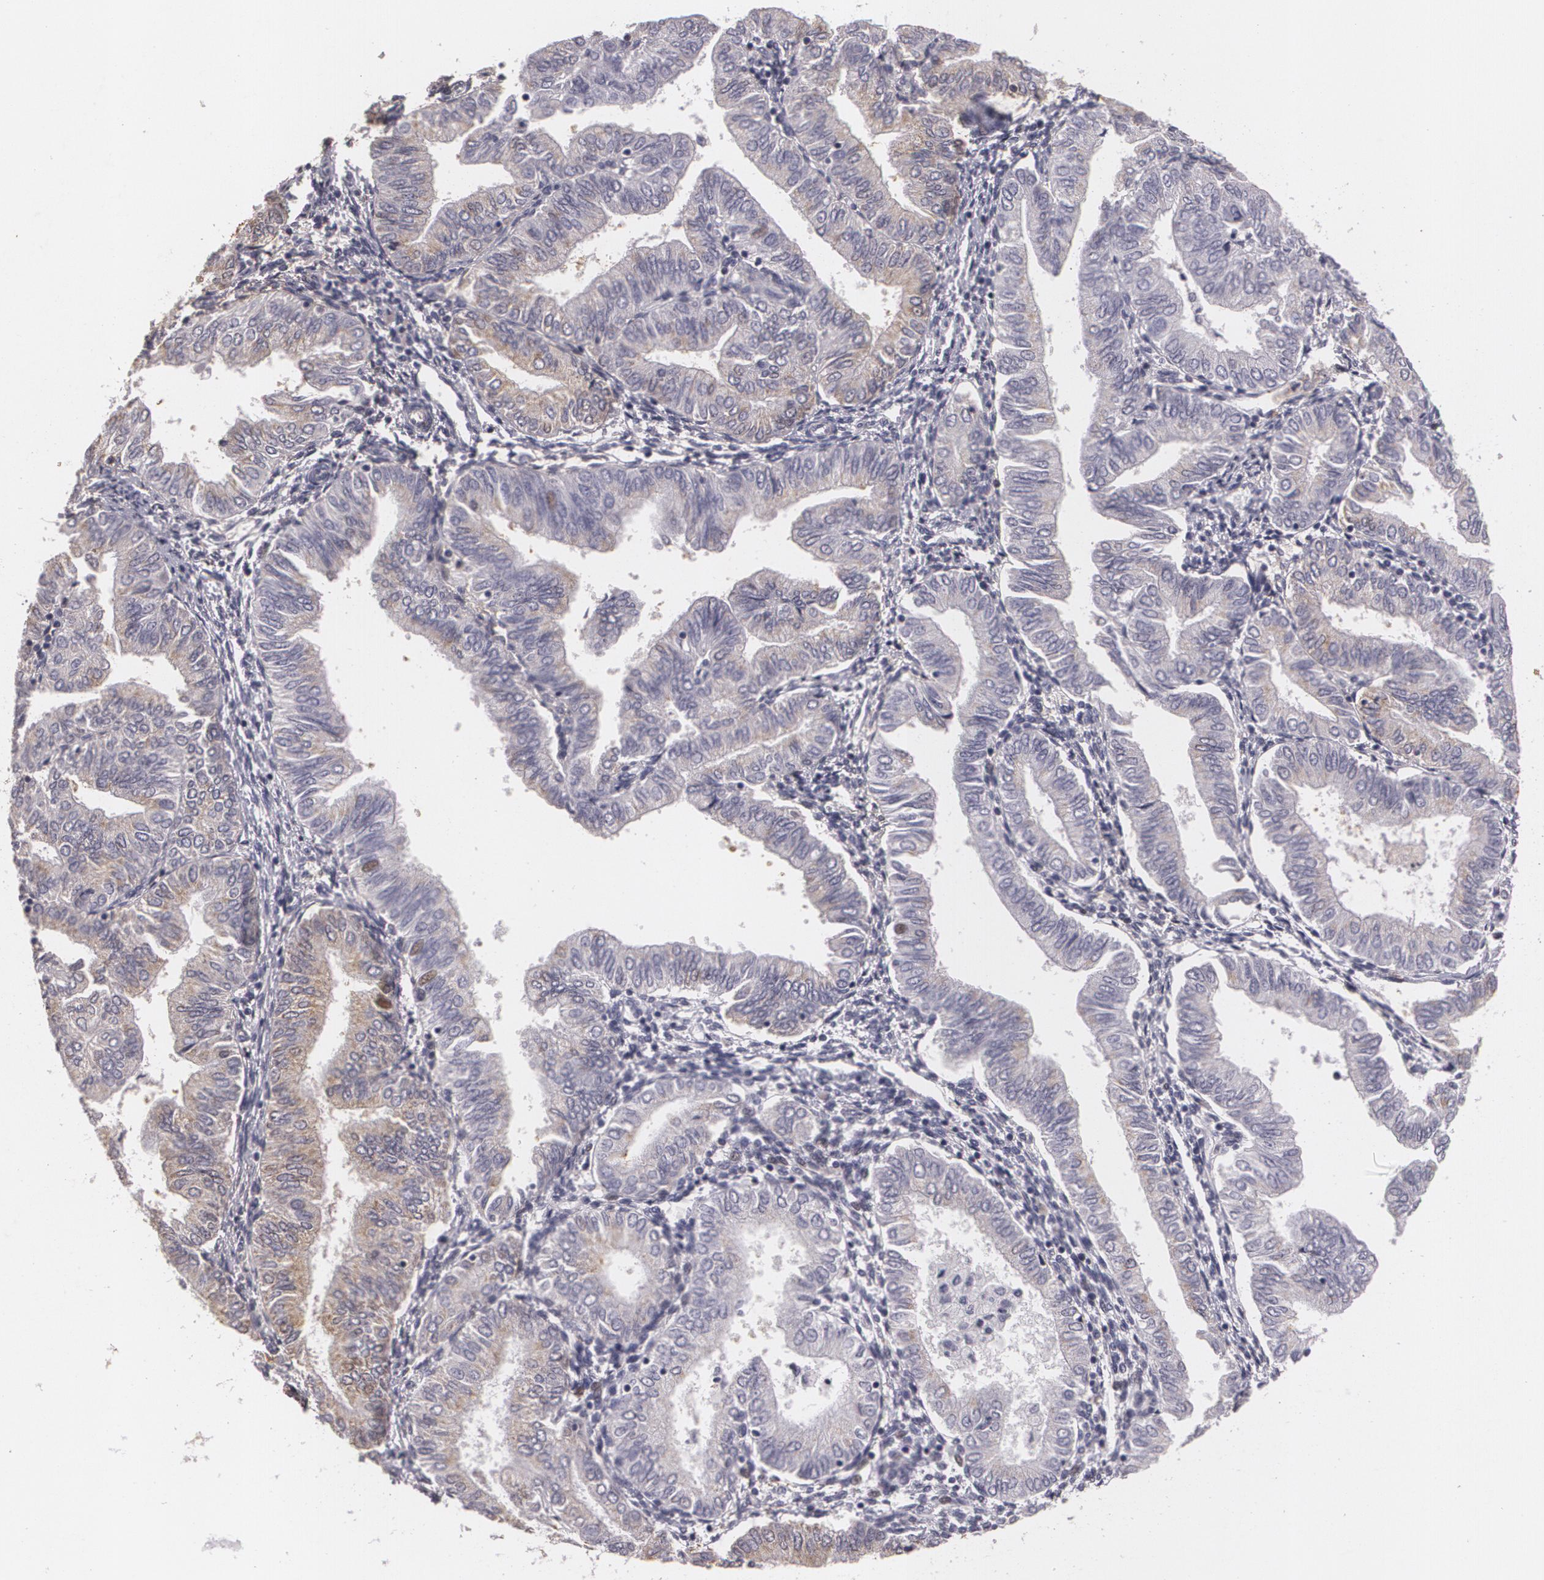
{"staining": {"intensity": "weak", "quantity": "25%-75%", "location": "cytoplasmic/membranous"}, "tissue": "endometrial cancer", "cell_type": "Tumor cells", "image_type": "cancer", "snomed": [{"axis": "morphology", "description": "Adenocarcinoma, NOS"}, {"axis": "topography", "description": "Endometrium"}], "caption": "IHC image of human endometrial adenocarcinoma stained for a protein (brown), which exhibits low levels of weak cytoplasmic/membranous expression in approximately 25%-75% of tumor cells.", "gene": "KCNA4", "patient": {"sex": "female", "age": 51}}